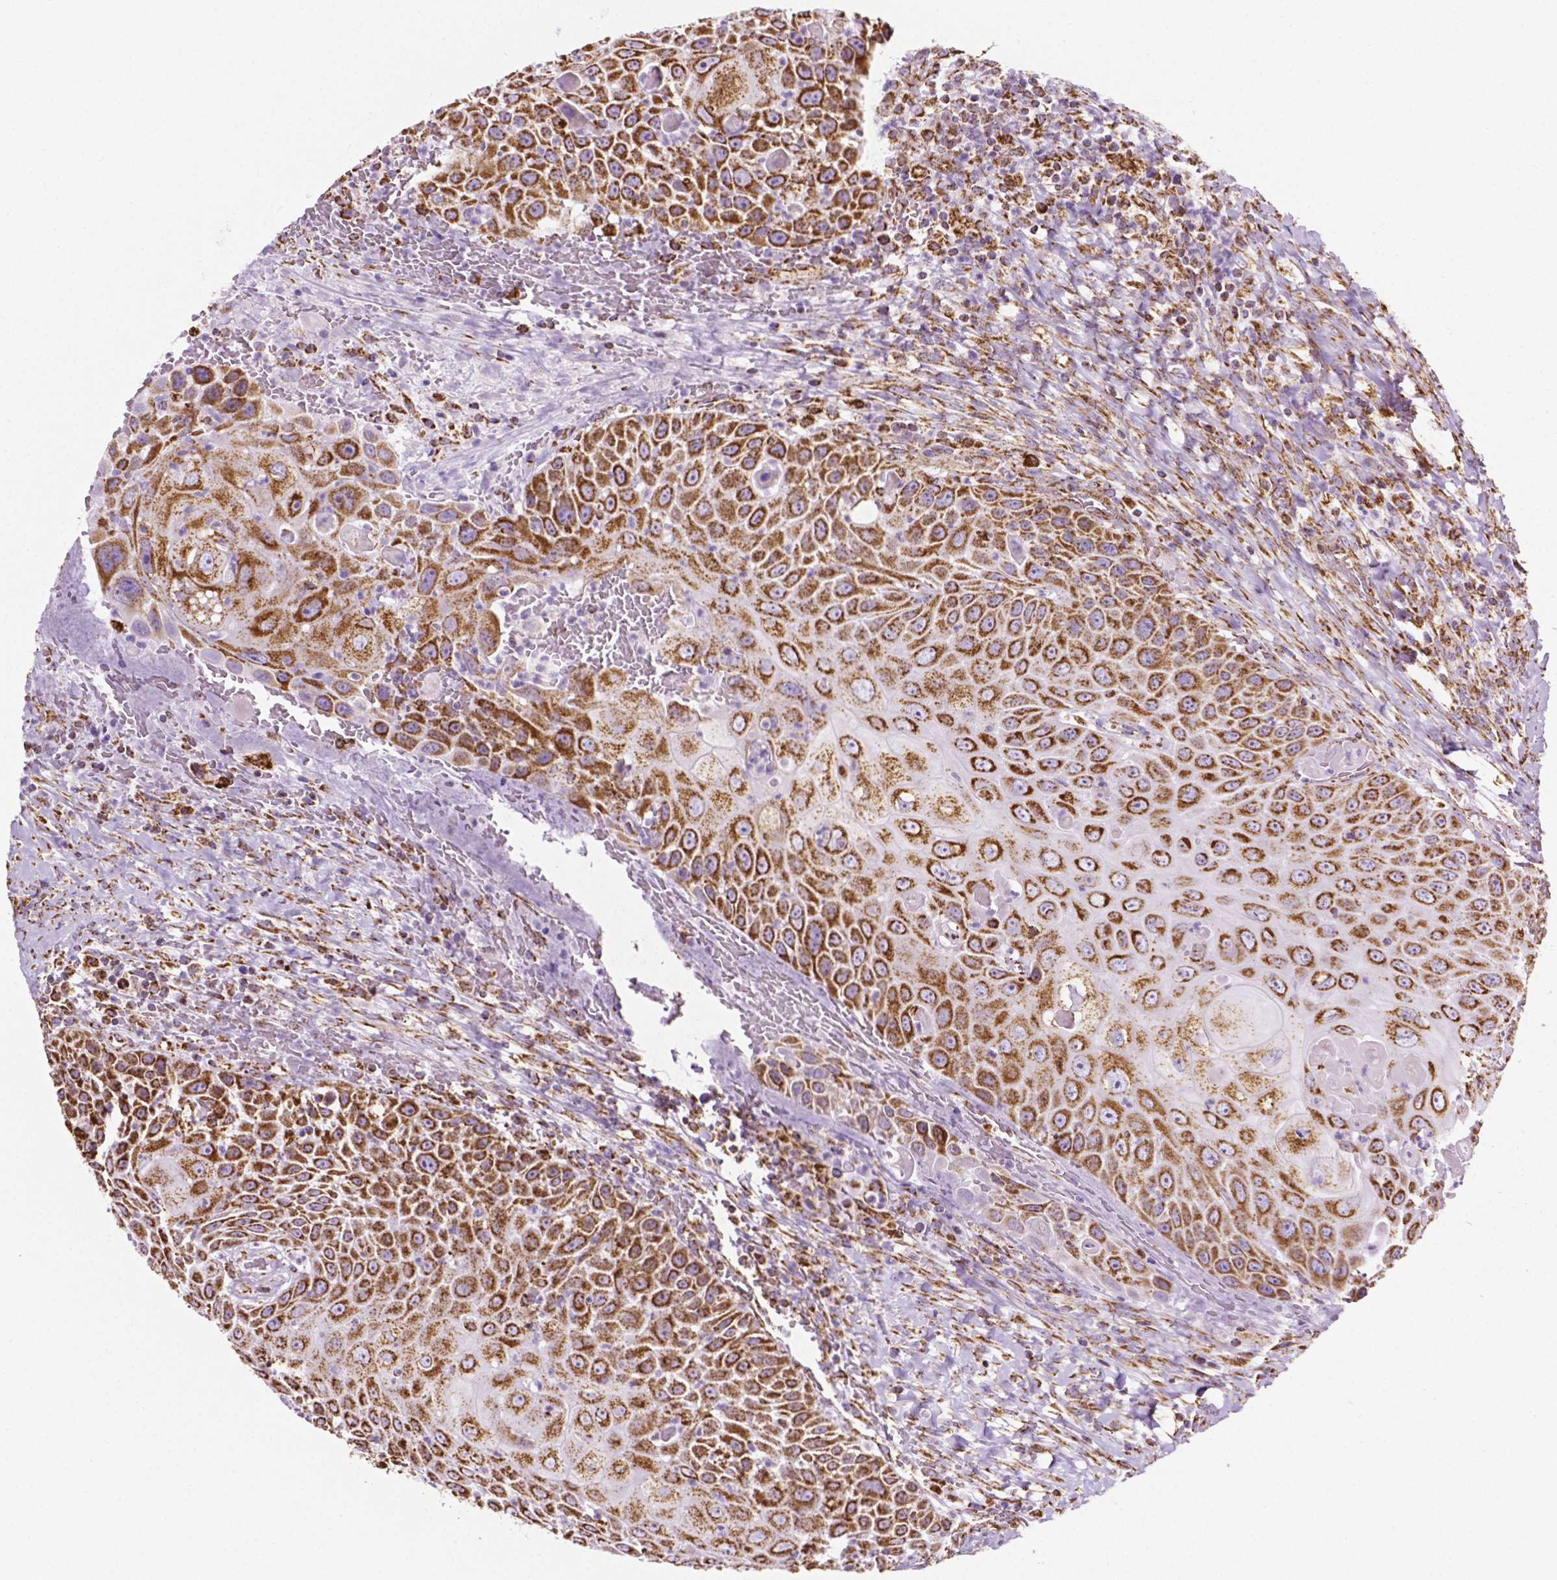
{"staining": {"intensity": "strong", "quantity": ">75%", "location": "cytoplasmic/membranous"}, "tissue": "head and neck cancer", "cell_type": "Tumor cells", "image_type": "cancer", "snomed": [{"axis": "morphology", "description": "Squamous cell carcinoma, NOS"}, {"axis": "topography", "description": "Head-Neck"}], "caption": "Strong cytoplasmic/membranous protein expression is seen in about >75% of tumor cells in head and neck squamous cell carcinoma.", "gene": "RMDN3", "patient": {"sex": "male", "age": 69}}